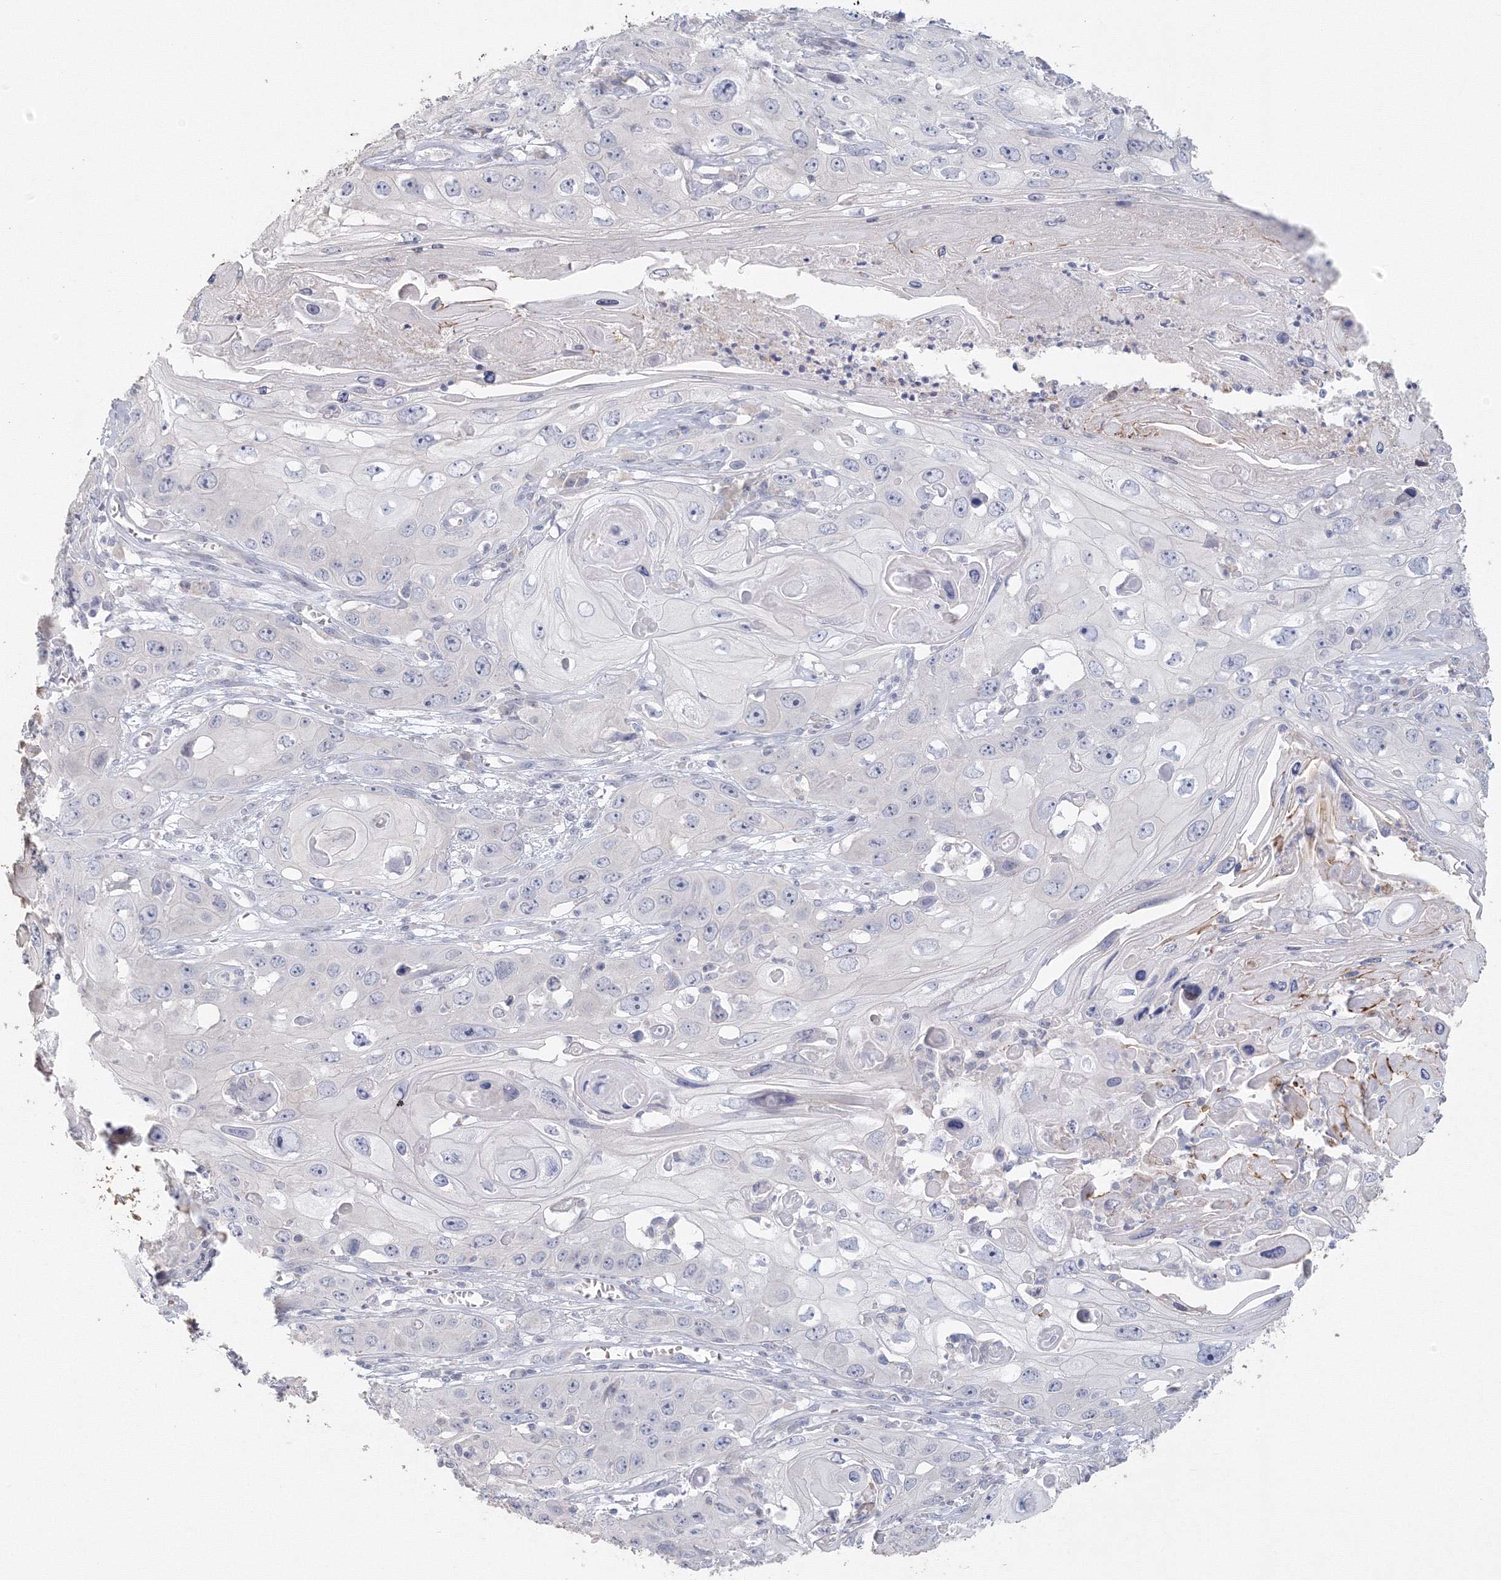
{"staining": {"intensity": "negative", "quantity": "none", "location": "none"}, "tissue": "skin cancer", "cell_type": "Tumor cells", "image_type": "cancer", "snomed": [{"axis": "morphology", "description": "Squamous cell carcinoma, NOS"}, {"axis": "topography", "description": "Skin"}], "caption": "The immunohistochemistry photomicrograph has no significant positivity in tumor cells of skin squamous cell carcinoma tissue. (Immunohistochemistry (ihc), brightfield microscopy, high magnification).", "gene": "TACC2", "patient": {"sex": "male", "age": 55}}